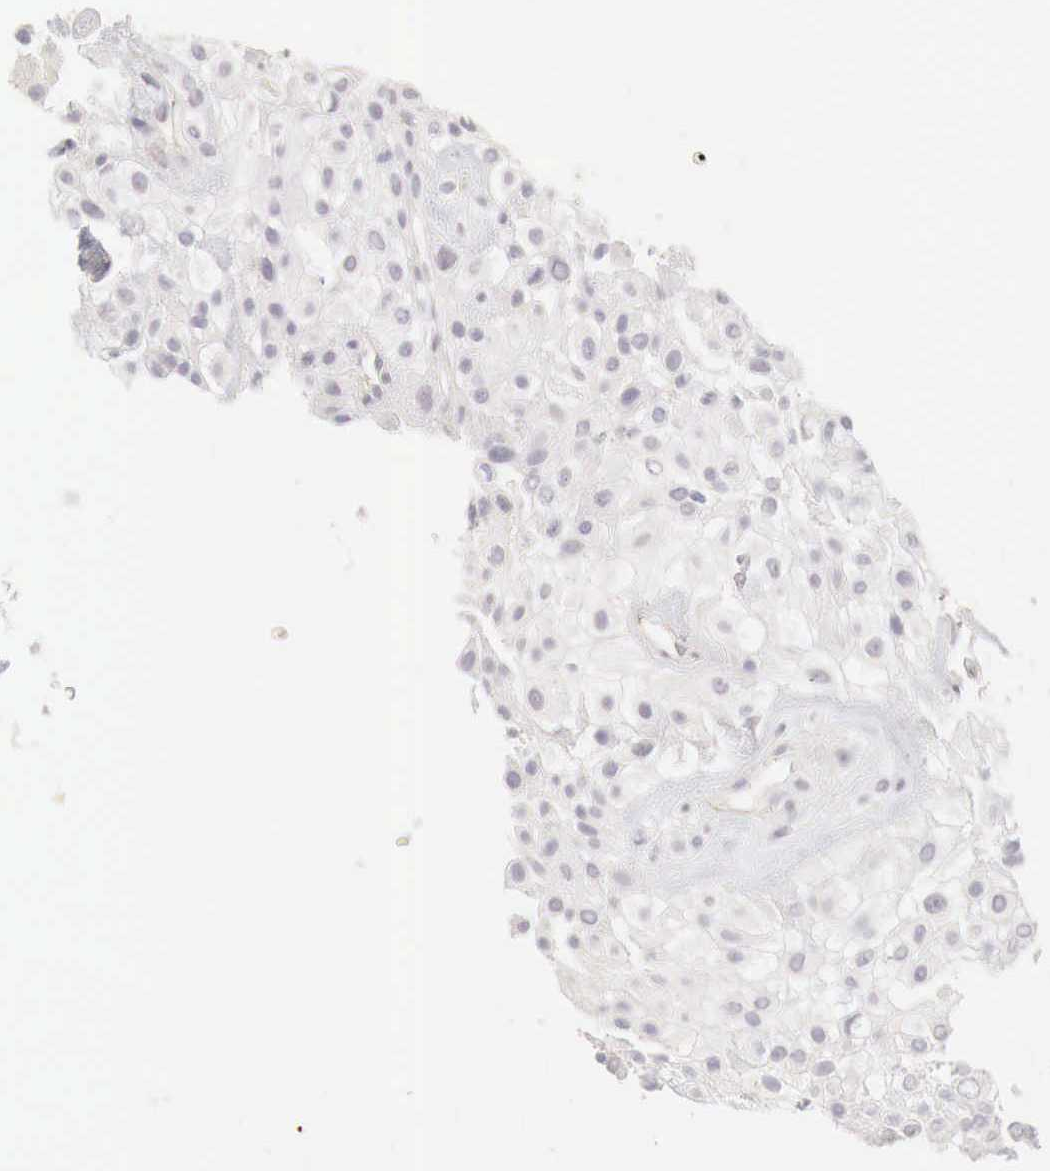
{"staining": {"intensity": "negative", "quantity": "none", "location": "none"}, "tissue": "urothelial cancer", "cell_type": "Tumor cells", "image_type": "cancer", "snomed": [{"axis": "morphology", "description": "Urothelial carcinoma, High grade"}, {"axis": "topography", "description": "Urinary bladder"}], "caption": "Immunohistochemistry (IHC) photomicrograph of neoplastic tissue: human high-grade urothelial carcinoma stained with DAB (3,3'-diaminobenzidine) shows no significant protein staining in tumor cells.", "gene": "OTC", "patient": {"sex": "male", "age": 56}}